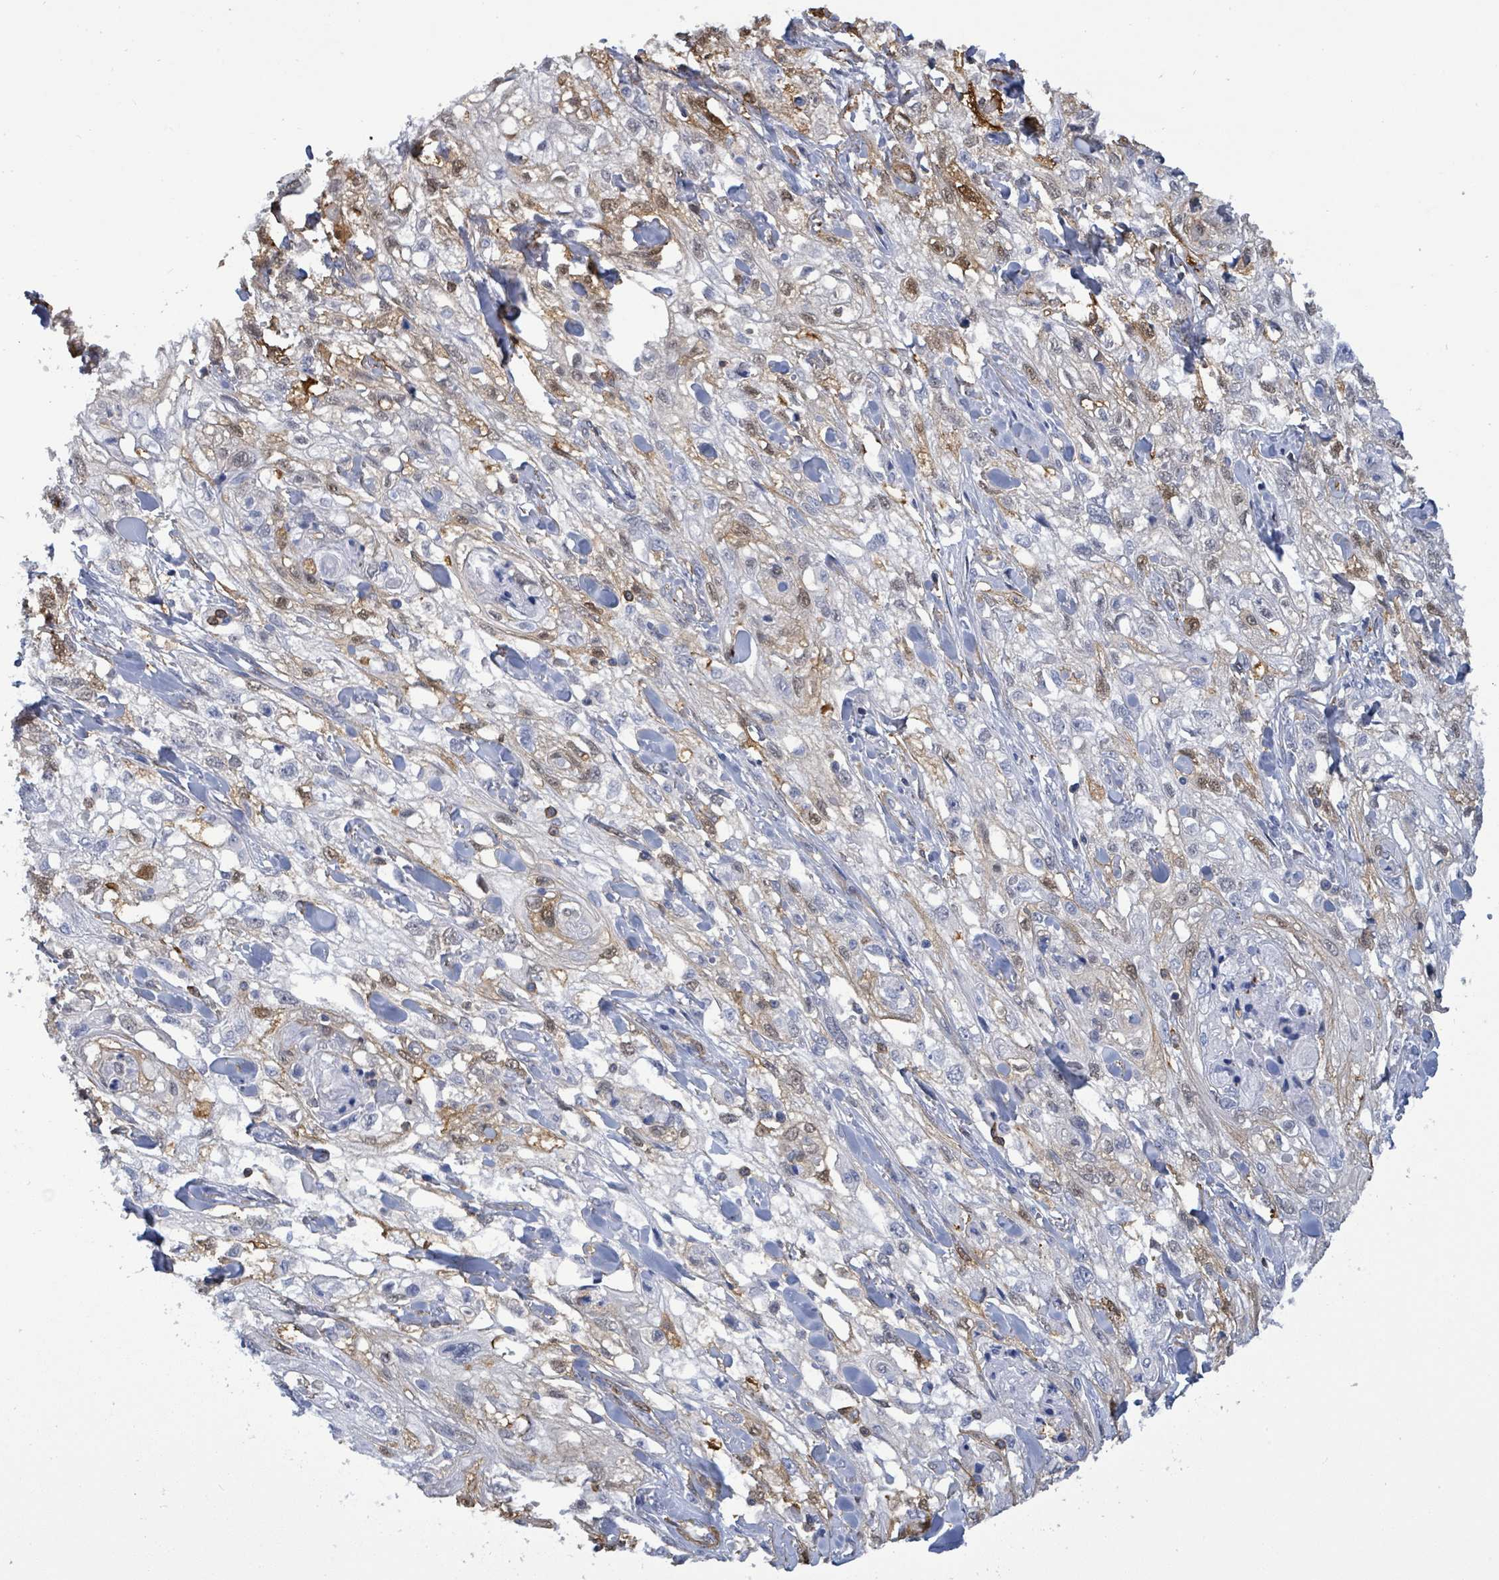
{"staining": {"intensity": "moderate", "quantity": "<25%", "location": "cytoplasmic/membranous,nuclear"}, "tissue": "skin cancer", "cell_type": "Tumor cells", "image_type": "cancer", "snomed": [{"axis": "morphology", "description": "Squamous cell carcinoma, NOS"}, {"axis": "topography", "description": "Skin"}, {"axis": "topography", "description": "Vulva"}], "caption": "Immunohistochemical staining of human skin squamous cell carcinoma displays low levels of moderate cytoplasmic/membranous and nuclear protein expression in about <25% of tumor cells.", "gene": "PRKRIP1", "patient": {"sex": "female", "age": 86}}